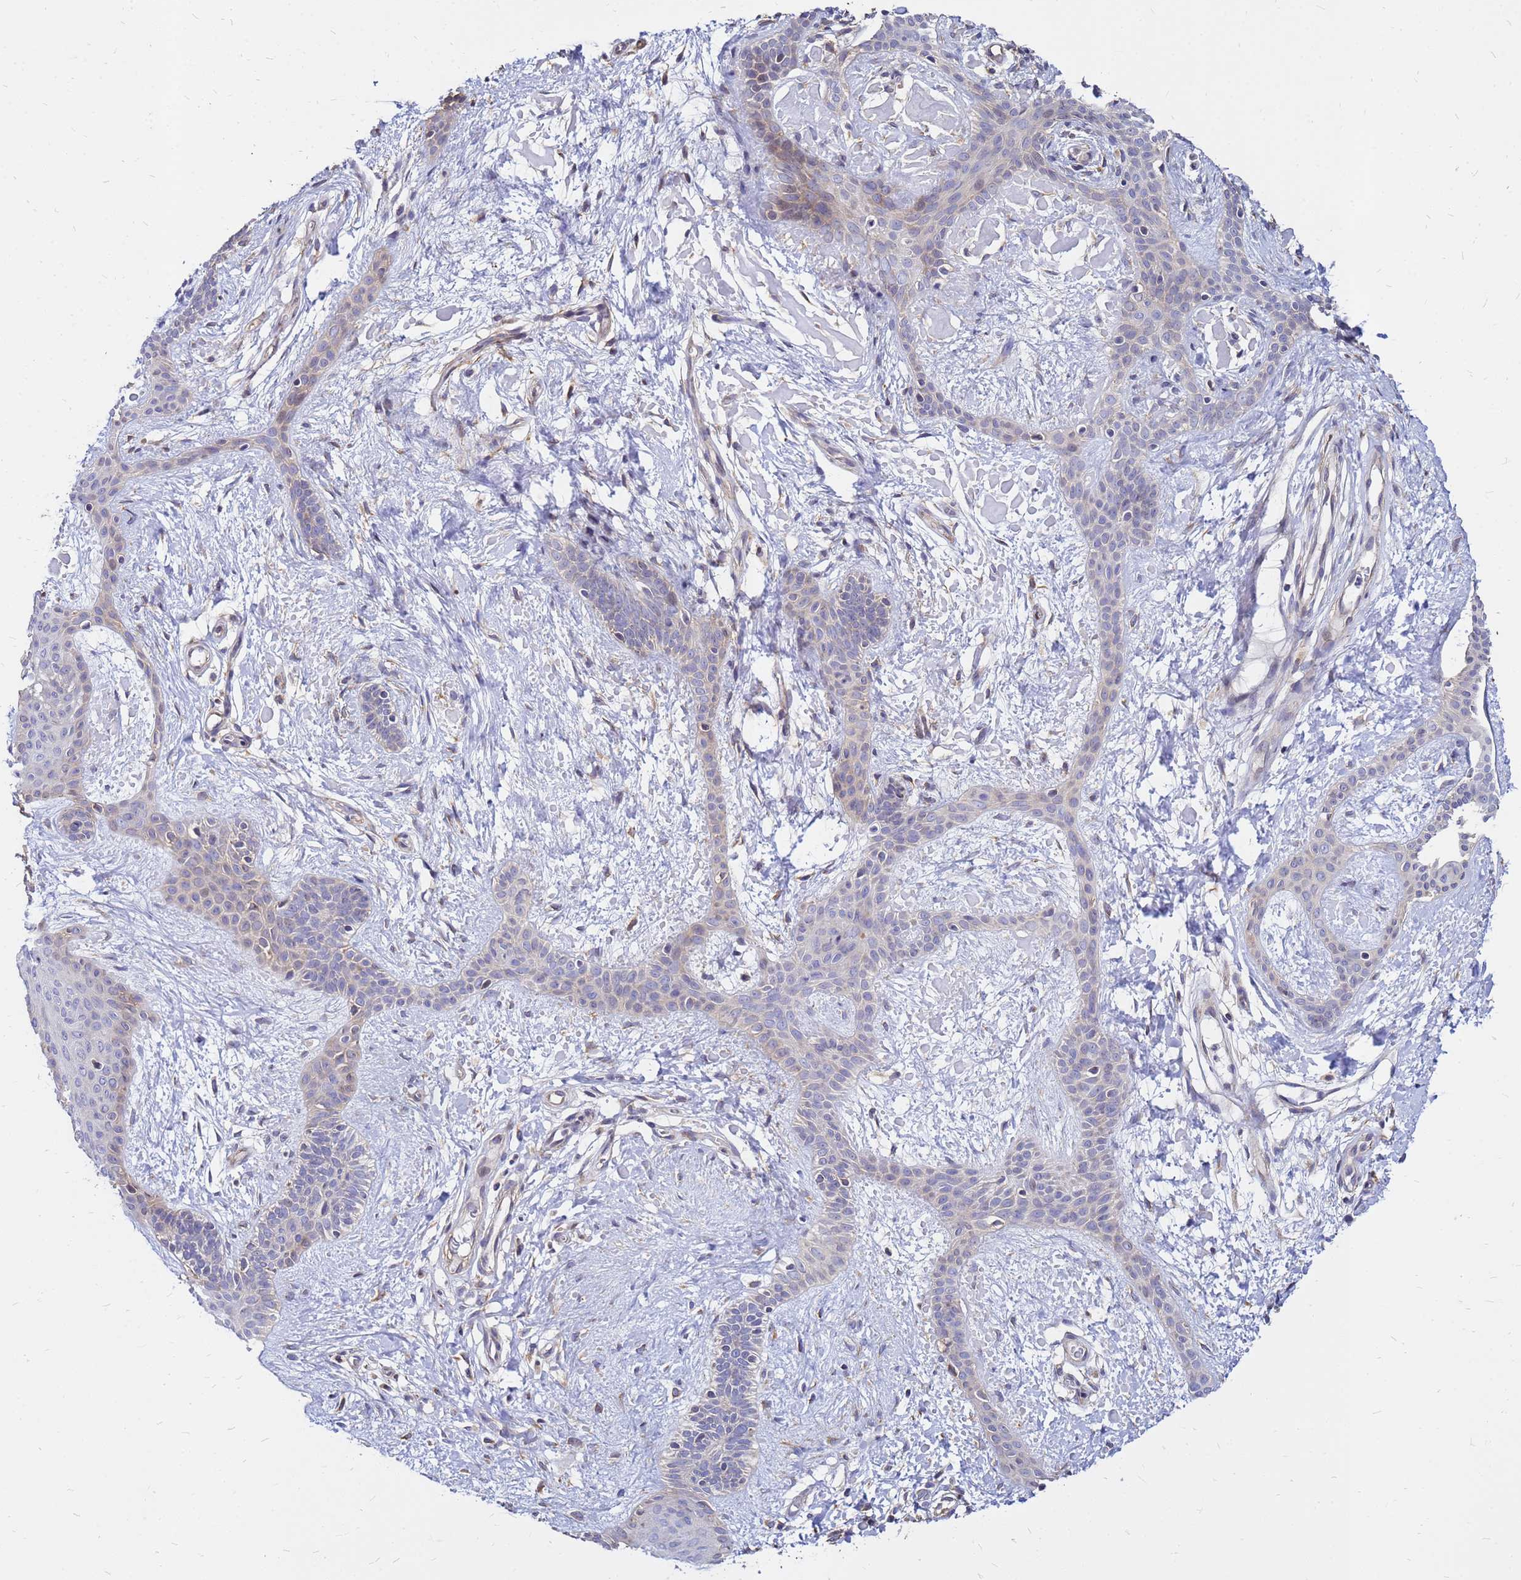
{"staining": {"intensity": "weak", "quantity": "<25%", "location": "nuclear"}, "tissue": "skin cancer", "cell_type": "Tumor cells", "image_type": "cancer", "snomed": [{"axis": "morphology", "description": "Basal cell carcinoma"}, {"axis": "topography", "description": "Skin"}], "caption": "A high-resolution micrograph shows immunohistochemistry (IHC) staining of skin cancer (basal cell carcinoma), which displays no significant expression in tumor cells.", "gene": "MOB2", "patient": {"sex": "male", "age": 78}}